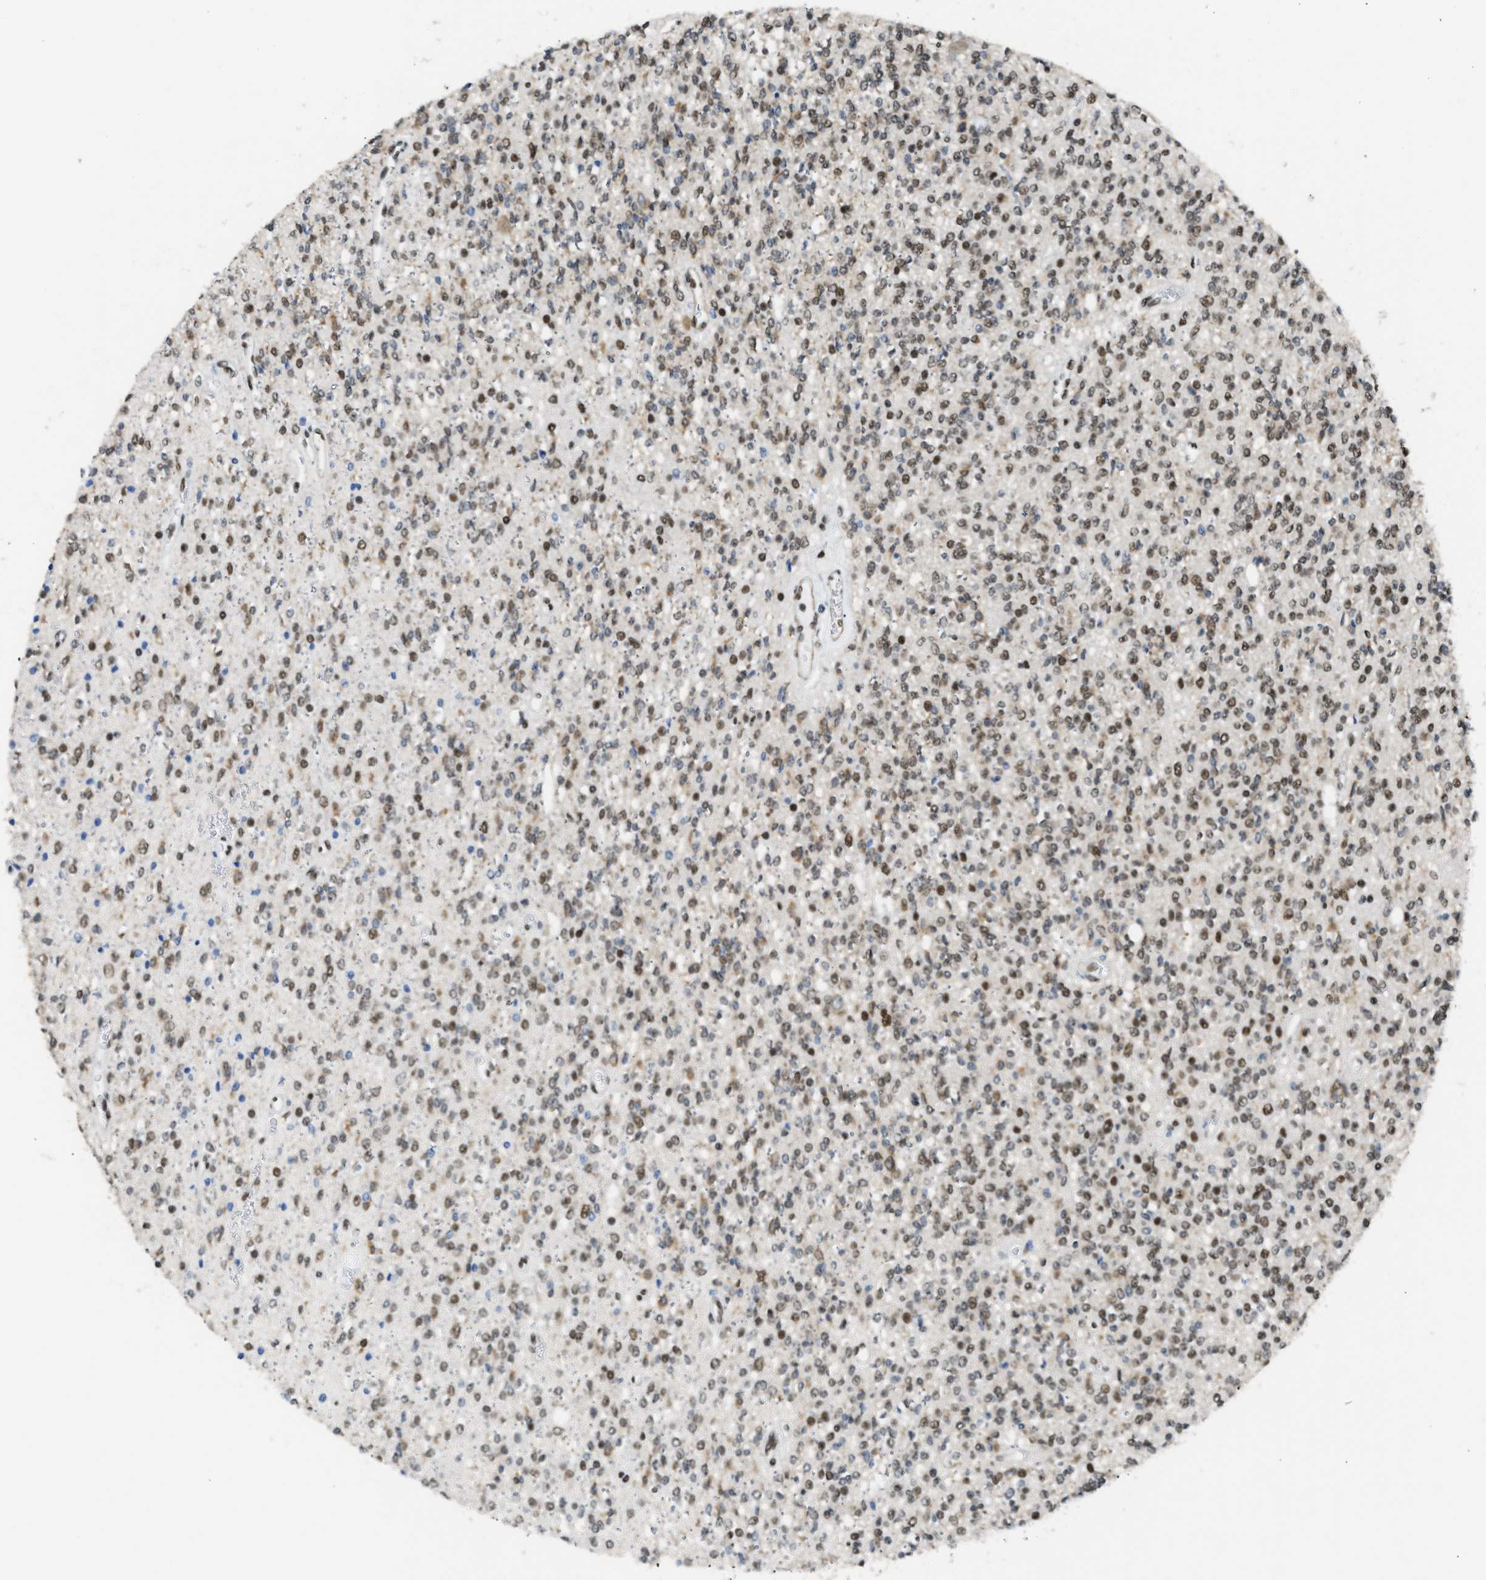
{"staining": {"intensity": "moderate", "quantity": ">75%", "location": "nuclear"}, "tissue": "glioma", "cell_type": "Tumor cells", "image_type": "cancer", "snomed": [{"axis": "morphology", "description": "Glioma, malignant, High grade"}, {"axis": "topography", "description": "Brain"}], "caption": "This is an image of immunohistochemistry (IHC) staining of malignant high-grade glioma, which shows moderate staining in the nuclear of tumor cells.", "gene": "SCAF4", "patient": {"sex": "male", "age": 34}}